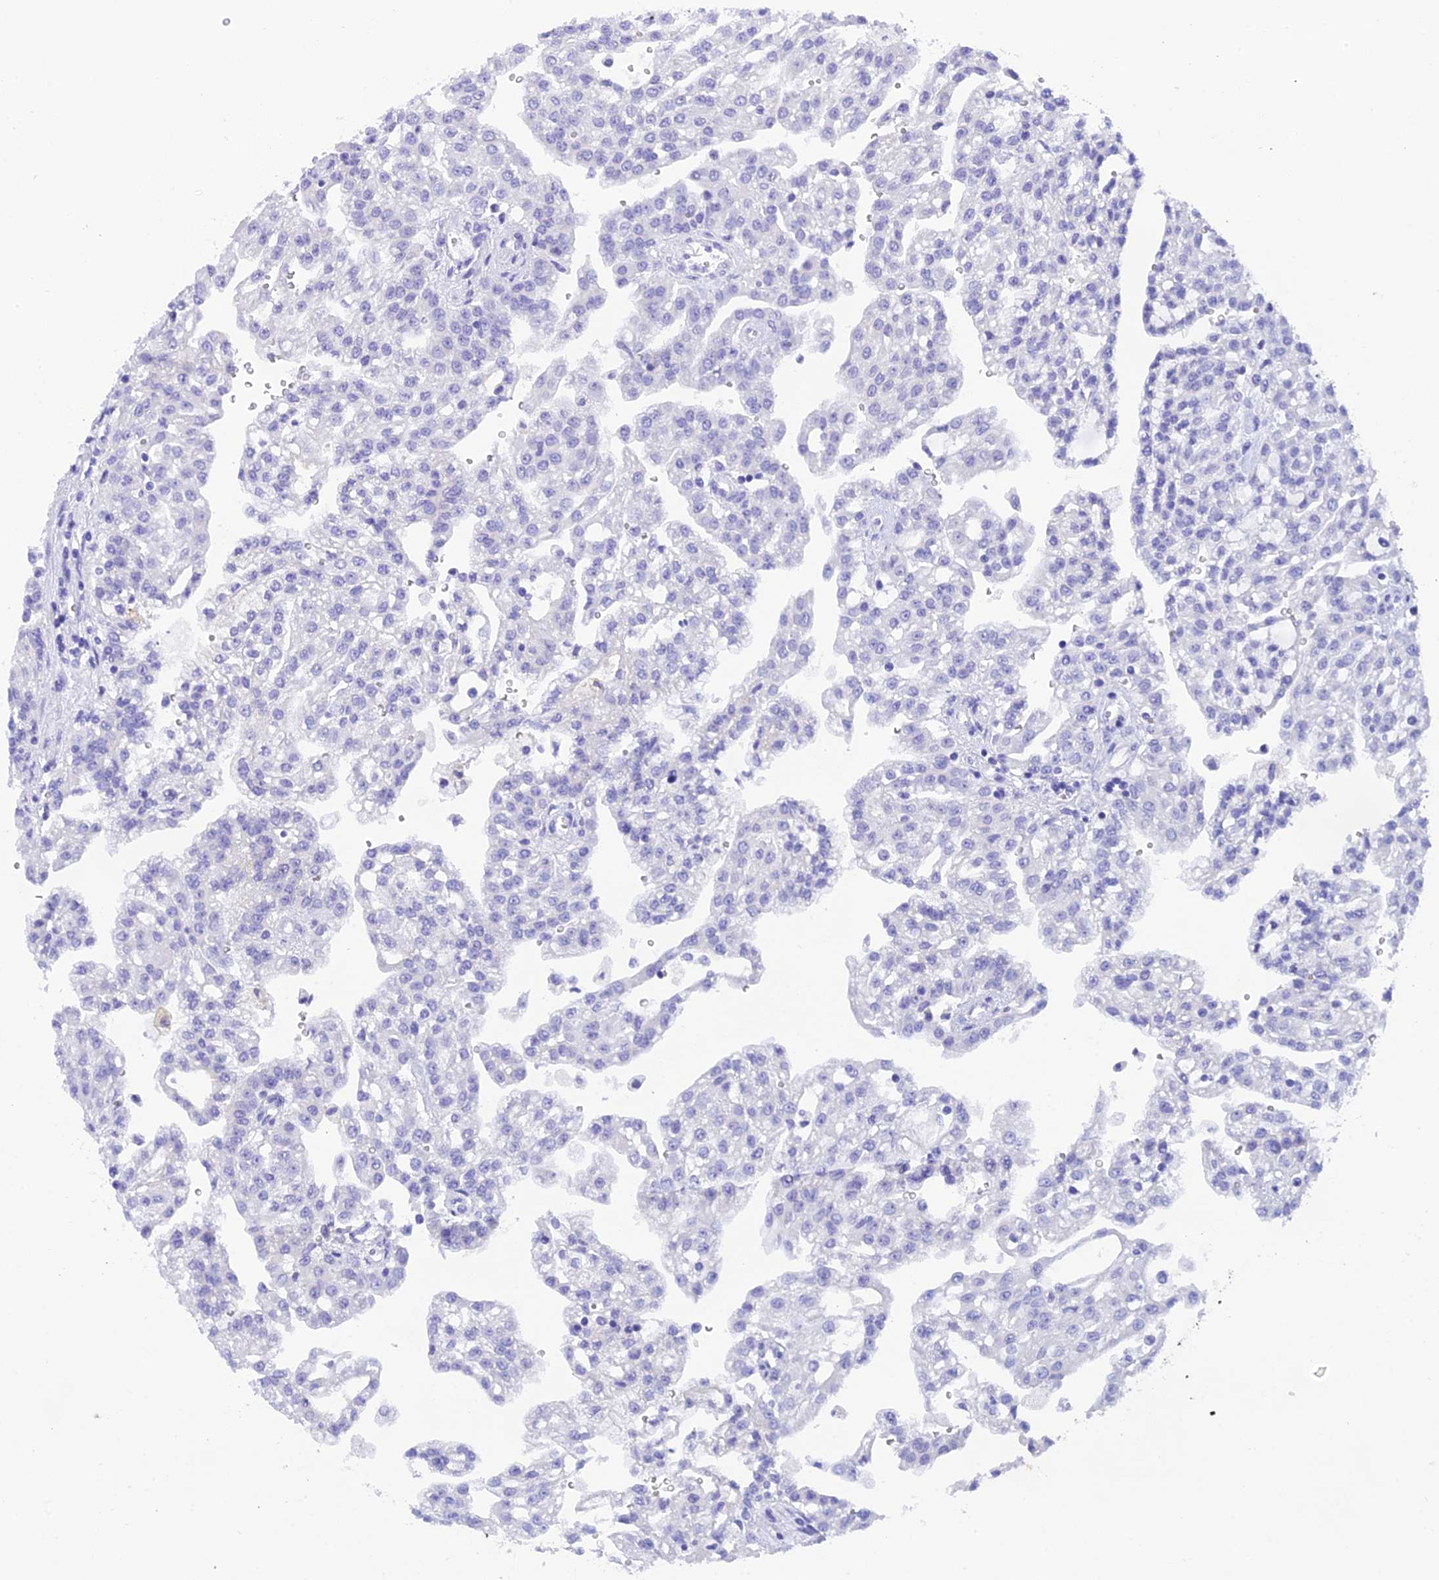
{"staining": {"intensity": "negative", "quantity": "none", "location": "none"}, "tissue": "renal cancer", "cell_type": "Tumor cells", "image_type": "cancer", "snomed": [{"axis": "morphology", "description": "Adenocarcinoma, NOS"}, {"axis": "topography", "description": "Kidney"}], "caption": "Renal cancer was stained to show a protein in brown. There is no significant expression in tumor cells.", "gene": "KDELR3", "patient": {"sex": "male", "age": 63}}